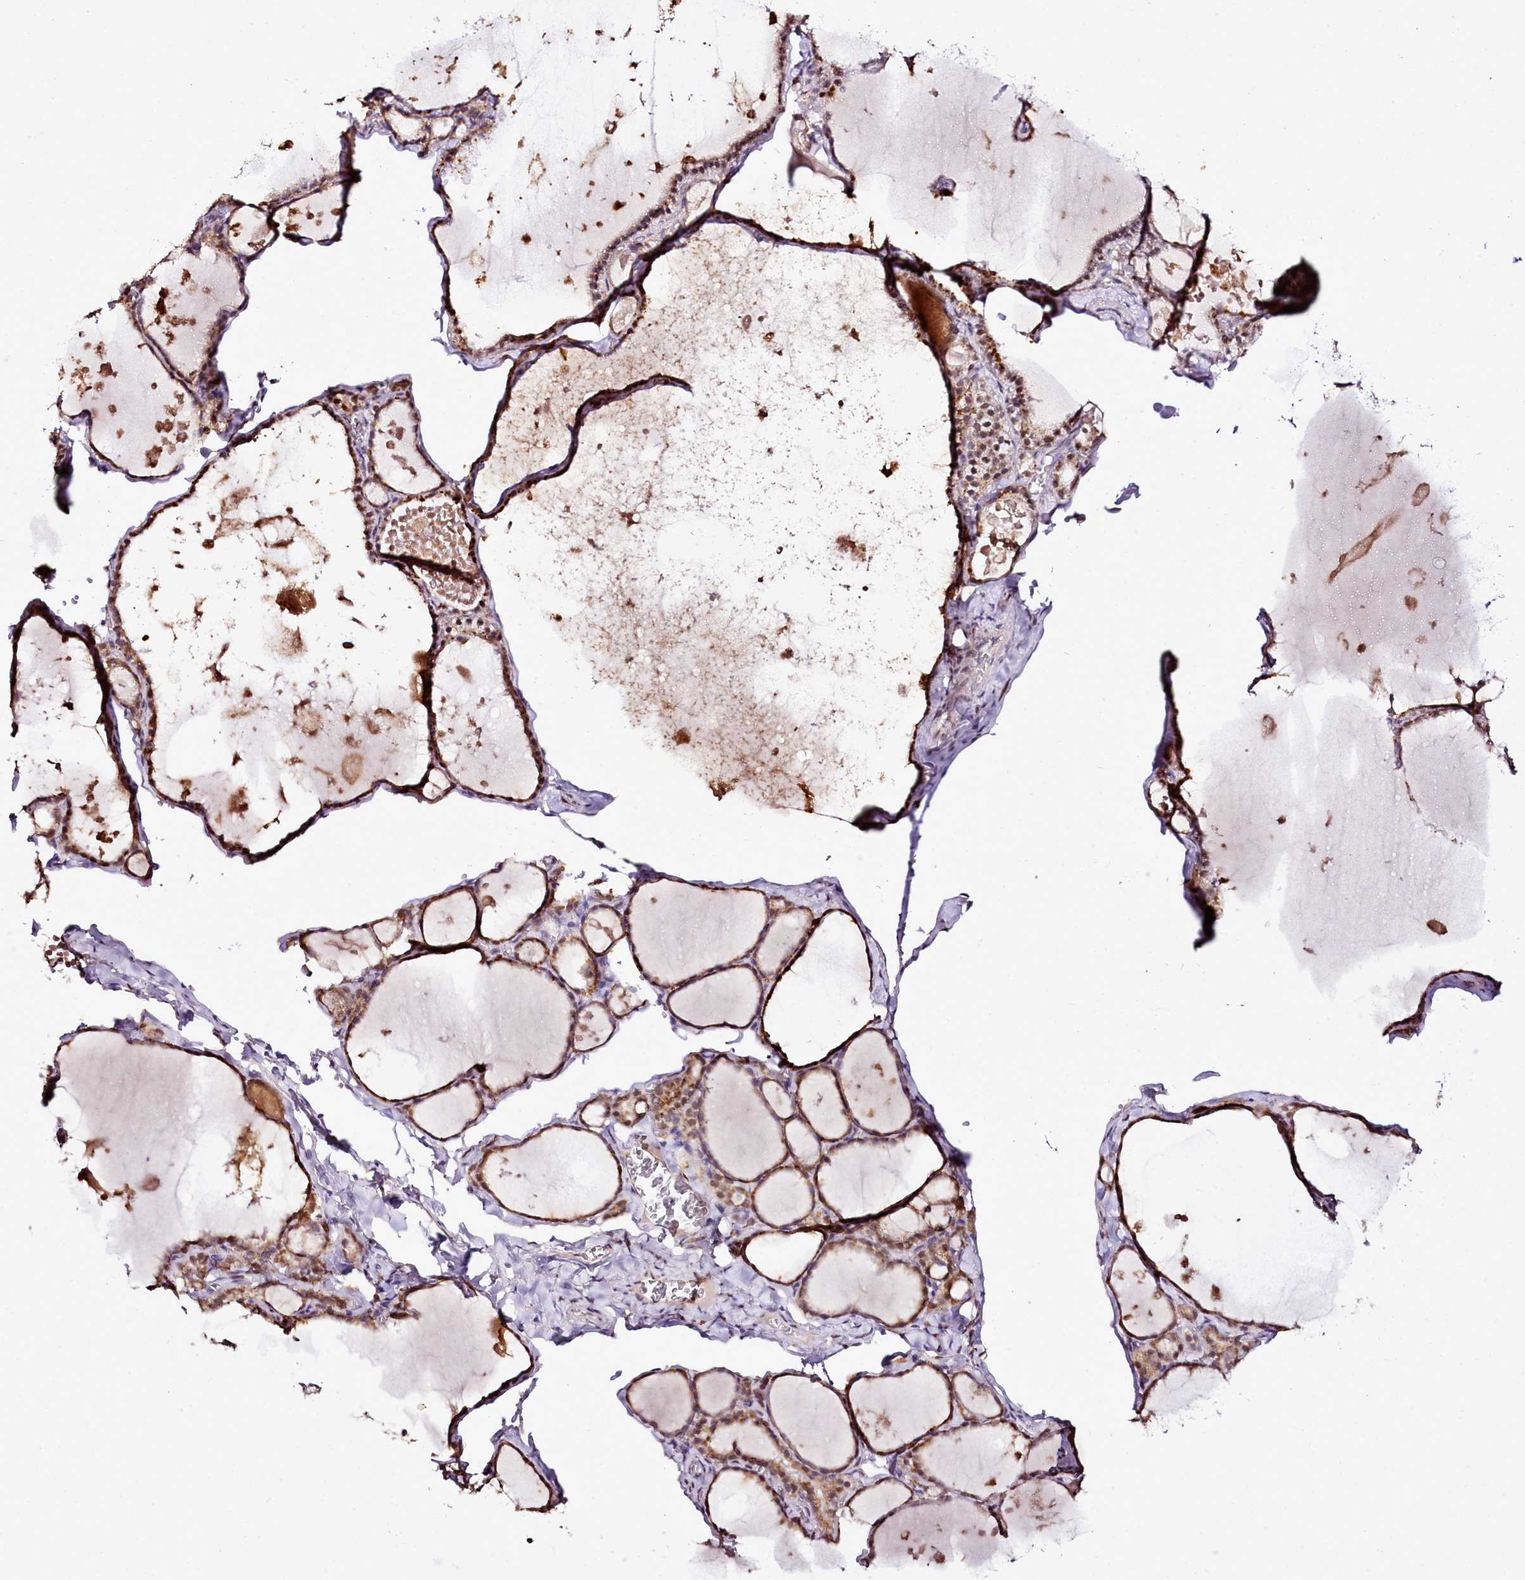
{"staining": {"intensity": "moderate", "quantity": ">75%", "location": "cytoplasmic/membranous,nuclear"}, "tissue": "thyroid gland", "cell_type": "Glandular cells", "image_type": "normal", "snomed": [{"axis": "morphology", "description": "Normal tissue, NOS"}, {"axis": "topography", "description": "Thyroid gland"}], "caption": "DAB immunohistochemical staining of unremarkable thyroid gland exhibits moderate cytoplasmic/membranous,nuclear protein staining in approximately >75% of glandular cells. (brown staining indicates protein expression, while blue staining denotes nuclei).", "gene": "EDIL3", "patient": {"sex": "male", "age": 56}}